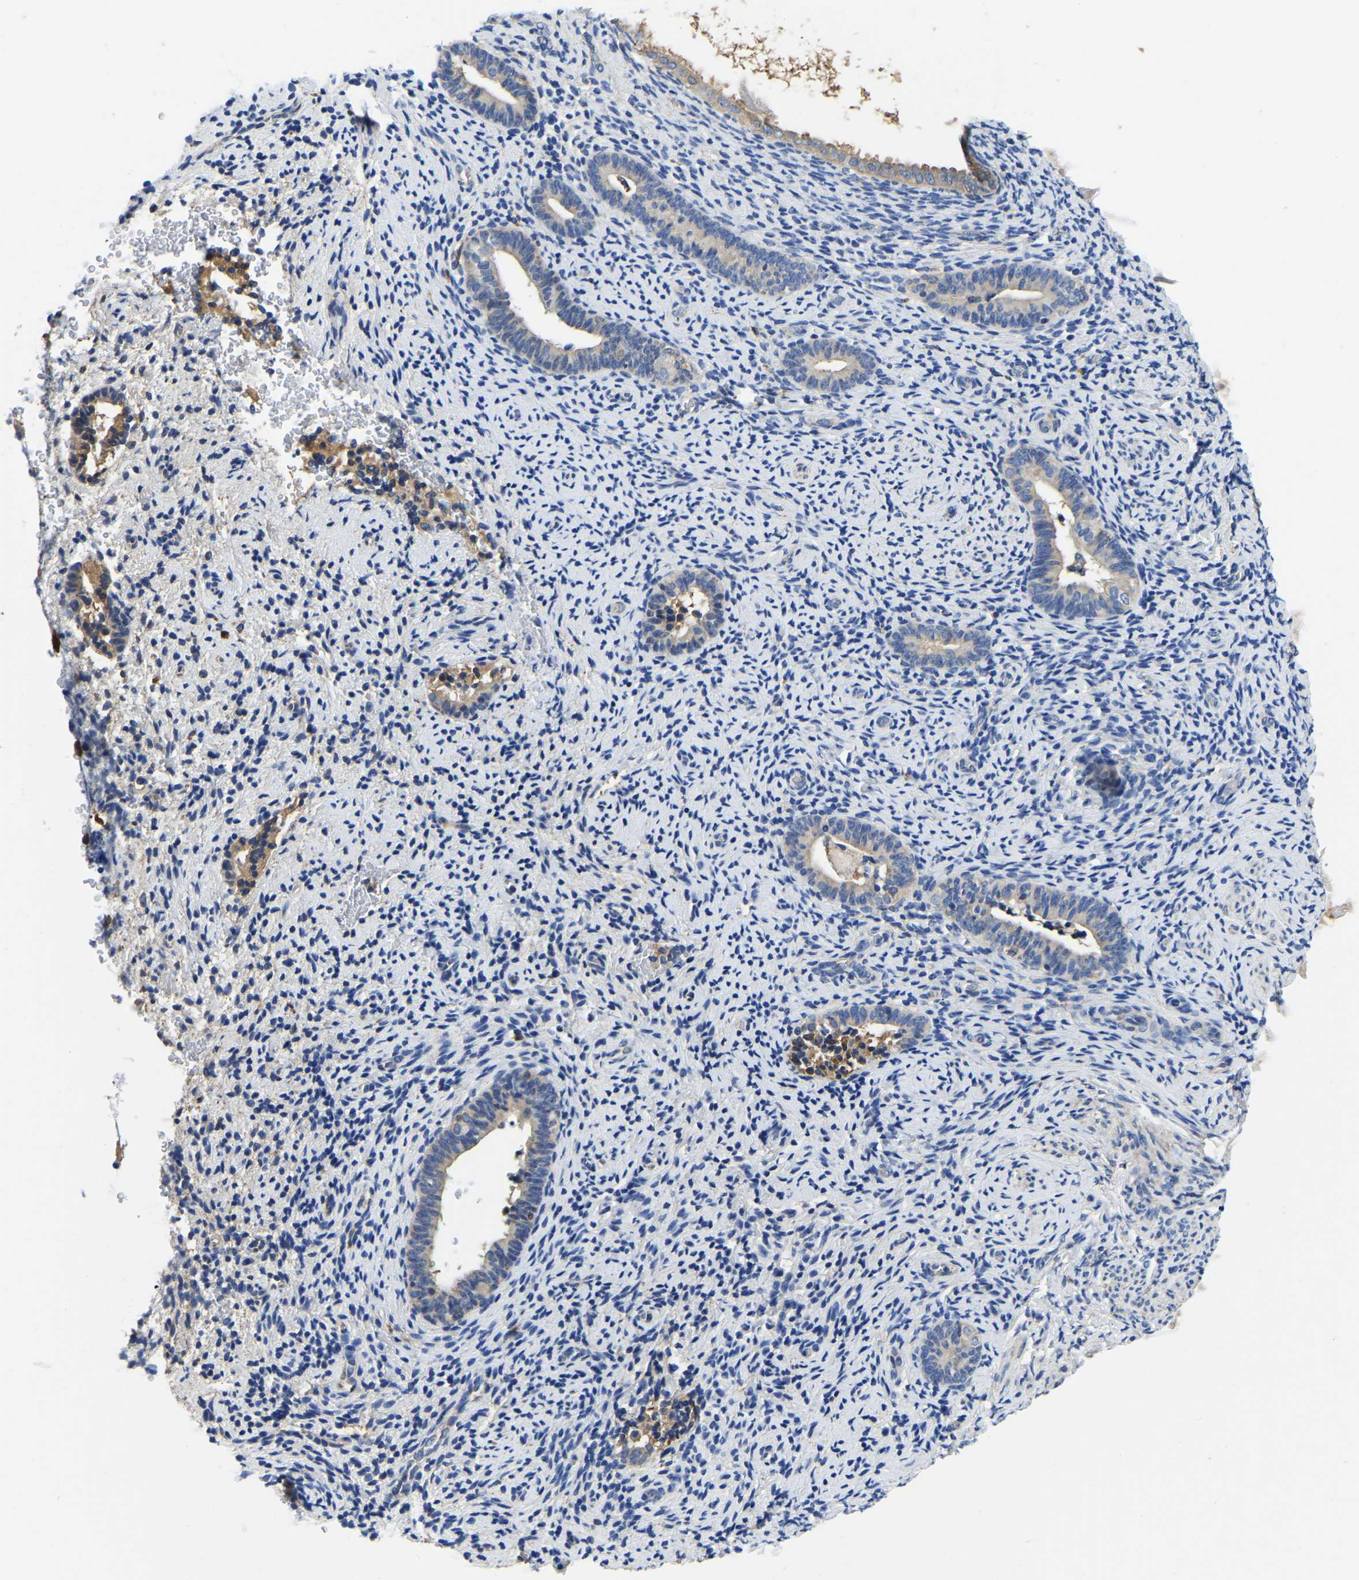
{"staining": {"intensity": "negative", "quantity": "none", "location": "none"}, "tissue": "endometrium", "cell_type": "Cells in endometrial stroma", "image_type": "normal", "snomed": [{"axis": "morphology", "description": "Normal tissue, NOS"}, {"axis": "topography", "description": "Endometrium"}], "caption": "The immunohistochemistry (IHC) image has no significant staining in cells in endometrial stroma of endometrium.", "gene": "STAT2", "patient": {"sex": "female", "age": 51}}